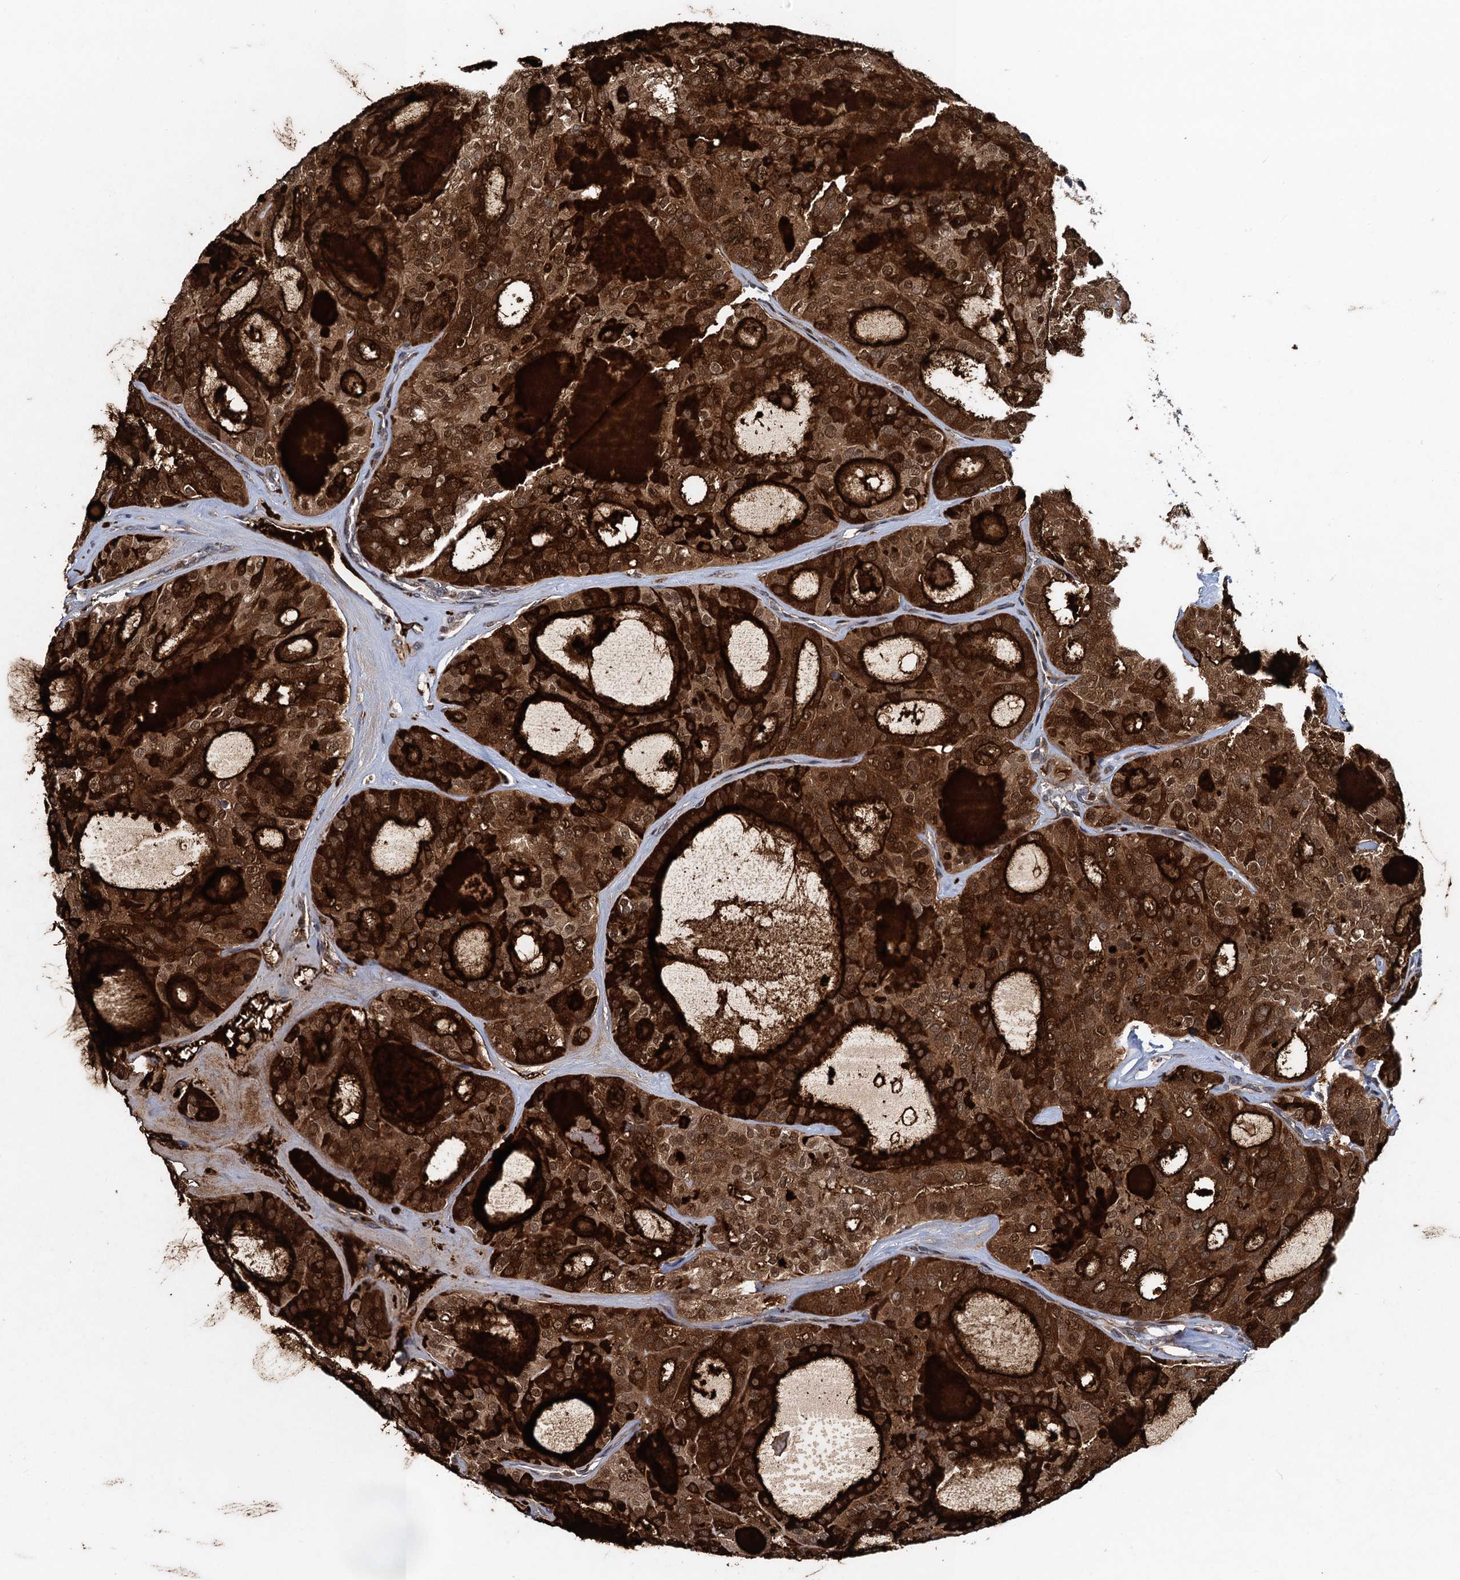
{"staining": {"intensity": "strong", "quantity": ">75%", "location": "cytoplasmic/membranous"}, "tissue": "thyroid cancer", "cell_type": "Tumor cells", "image_type": "cancer", "snomed": [{"axis": "morphology", "description": "Follicular adenoma carcinoma, NOS"}, {"axis": "topography", "description": "Thyroid gland"}], "caption": "This is an image of immunohistochemistry (IHC) staining of thyroid cancer (follicular adenoma carcinoma), which shows strong expression in the cytoplasmic/membranous of tumor cells.", "gene": "ATOSA", "patient": {"sex": "male", "age": 75}}